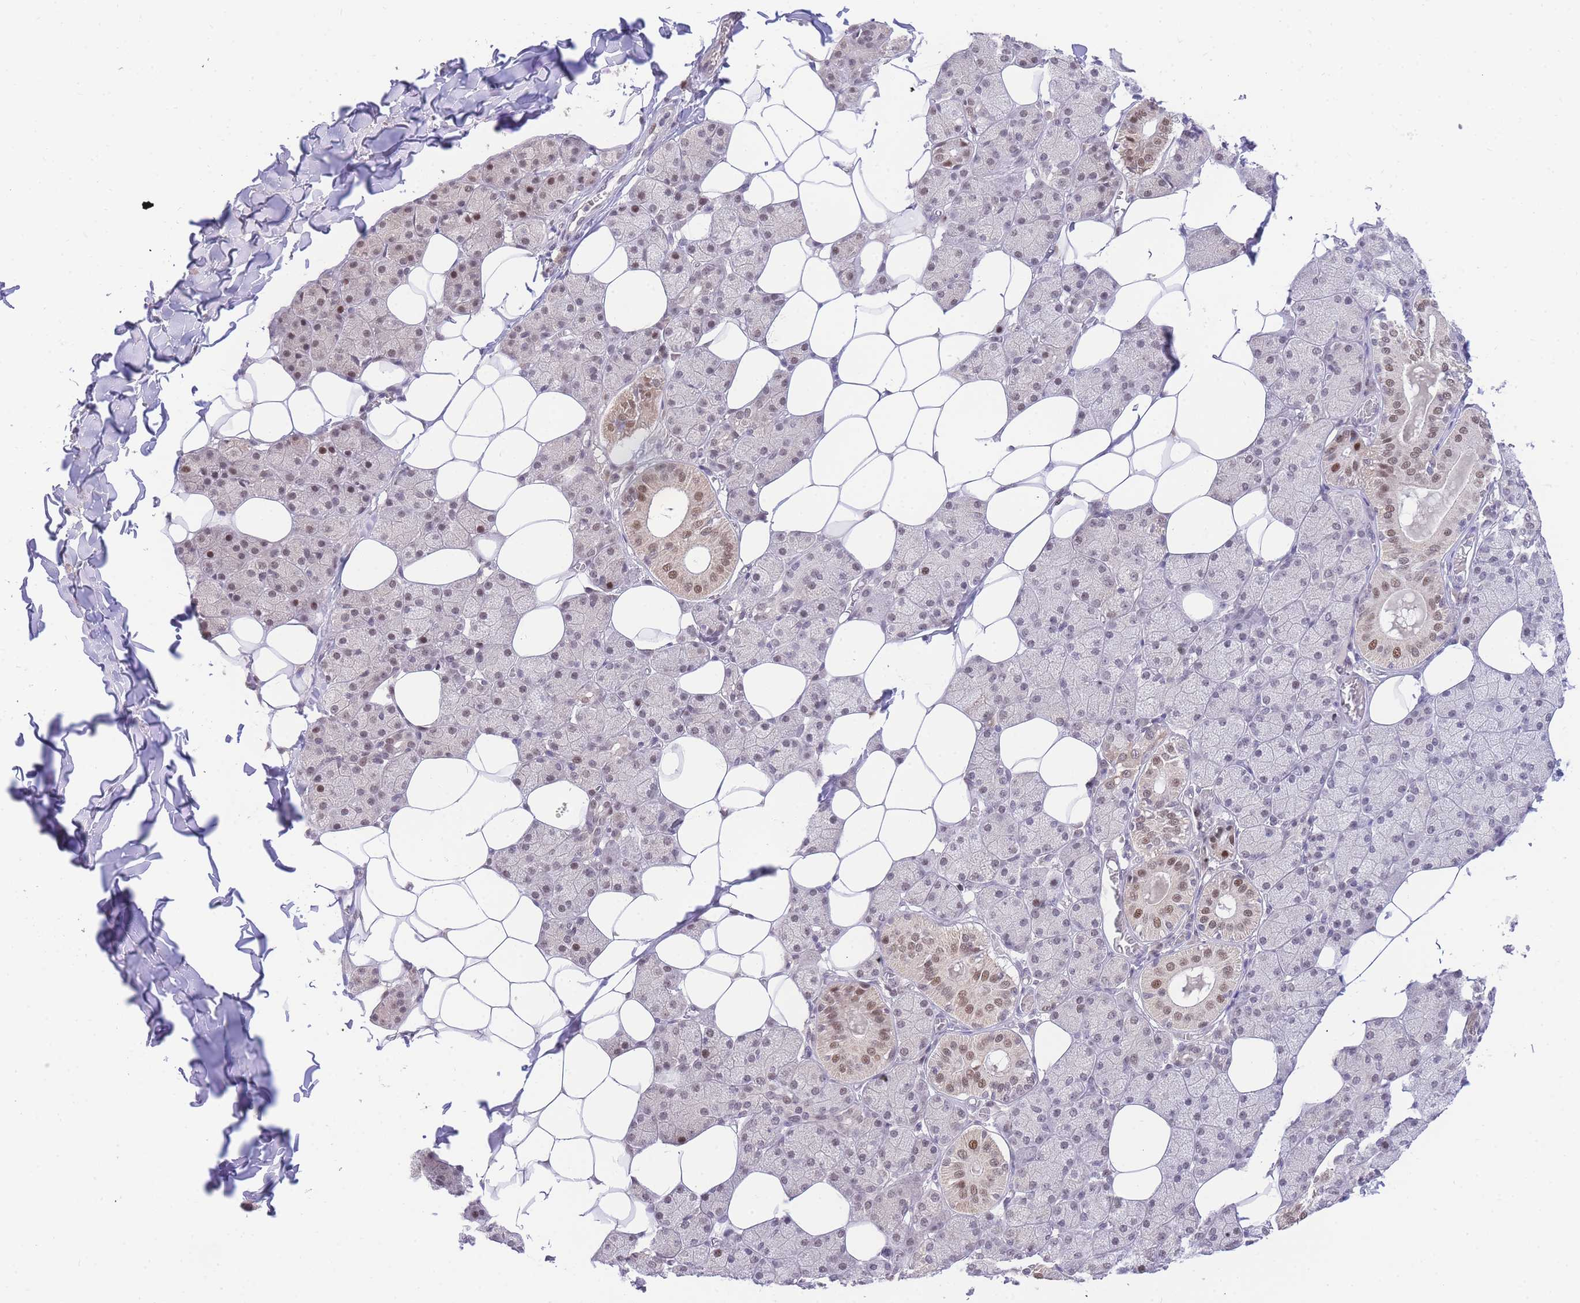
{"staining": {"intensity": "moderate", "quantity": "<25%", "location": "nuclear"}, "tissue": "salivary gland", "cell_type": "Glandular cells", "image_type": "normal", "snomed": [{"axis": "morphology", "description": "Normal tissue, NOS"}, {"axis": "topography", "description": "Salivary gland"}], "caption": "The immunohistochemical stain labels moderate nuclear staining in glandular cells of benign salivary gland. The staining was performed using DAB to visualize the protein expression in brown, while the nuclei were stained in blue with hematoxylin (Magnification: 20x).", "gene": "PUS10", "patient": {"sex": "female", "age": 33}}